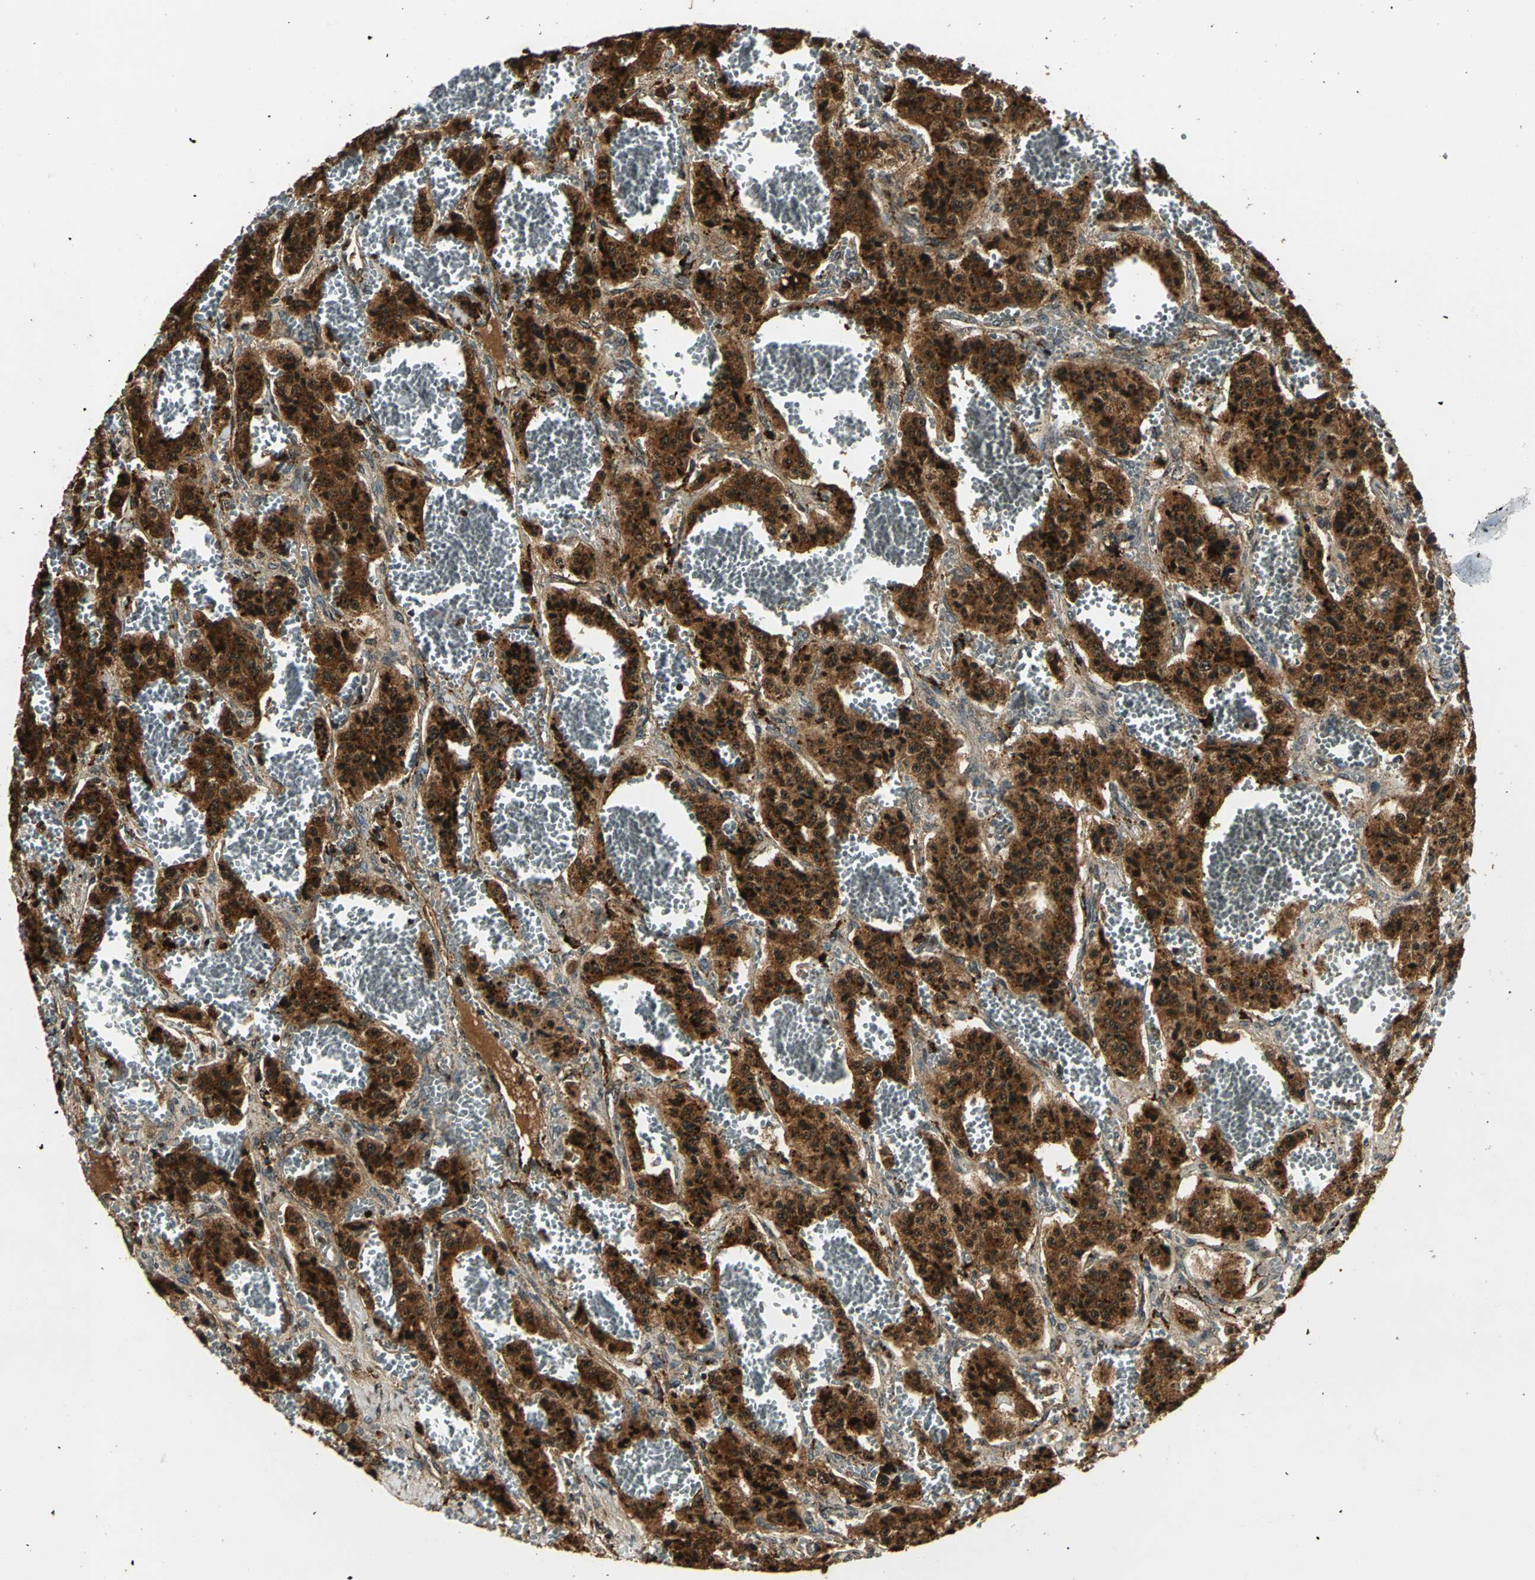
{"staining": {"intensity": "strong", "quantity": ">75%", "location": "cytoplasmic/membranous,nuclear"}, "tissue": "carcinoid", "cell_type": "Tumor cells", "image_type": "cancer", "snomed": [{"axis": "morphology", "description": "Carcinoid, malignant, NOS"}, {"axis": "topography", "description": "Small intestine"}], "caption": "About >75% of tumor cells in human carcinoid reveal strong cytoplasmic/membranous and nuclear protein positivity as visualized by brown immunohistochemical staining.", "gene": "PPP1R13L", "patient": {"sex": "male", "age": 52}}